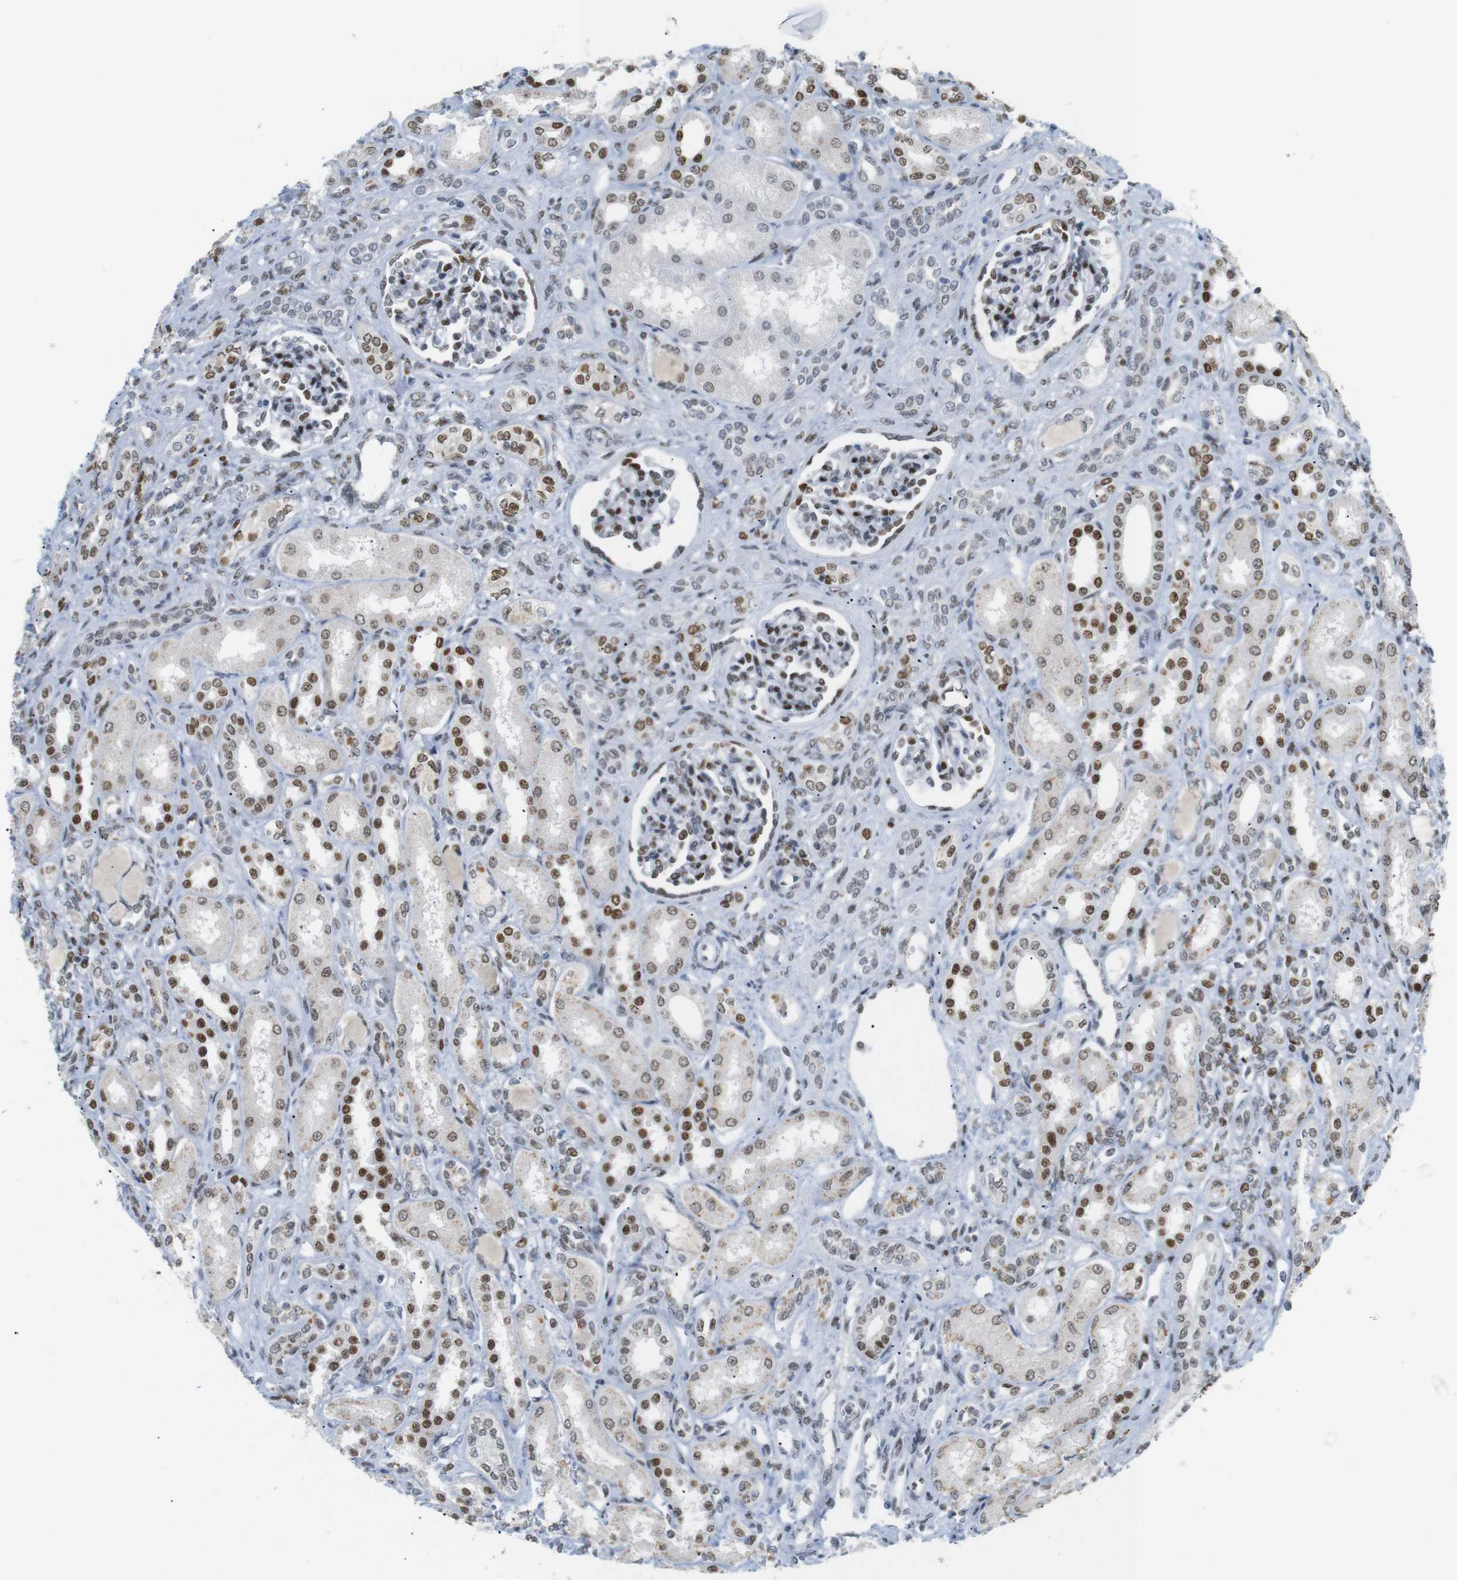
{"staining": {"intensity": "strong", "quantity": "25%-75%", "location": "nuclear"}, "tissue": "kidney", "cell_type": "Cells in glomeruli", "image_type": "normal", "snomed": [{"axis": "morphology", "description": "Normal tissue, NOS"}, {"axis": "topography", "description": "Kidney"}], "caption": "Kidney stained with IHC displays strong nuclear positivity in approximately 25%-75% of cells in glomeruli.", "gene": "RIOX2", "patient": {"sex": "male", "age": 7}}